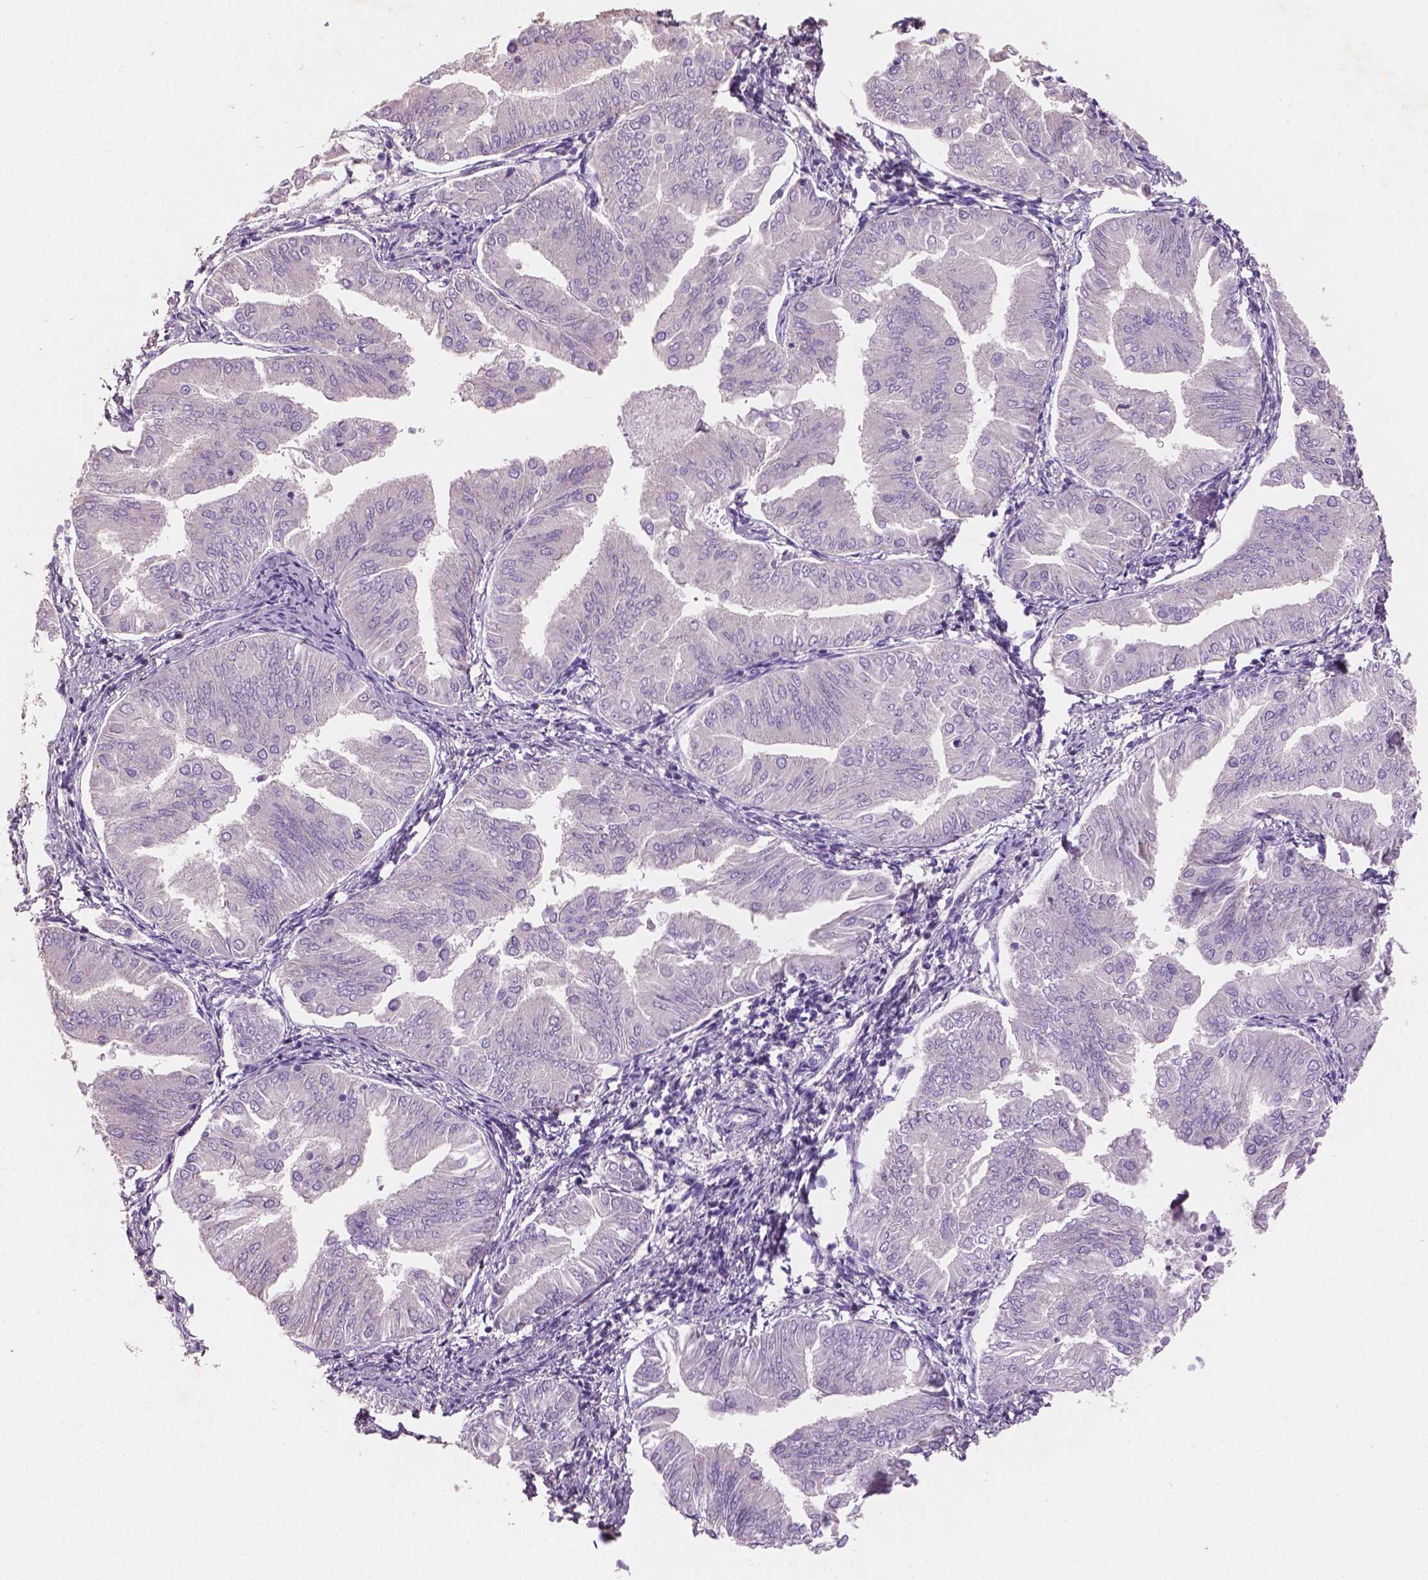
{"staining": {"intensity": "negative", "quantity": "none", "location": "none"}, "tissue": "endometrial cancer", "cell_type": "Tumor cells", "image_type": "cancer", "snomed": [{"axis": "morphology", "description": "Adenocarcinoma, NOS"}, {"axis": "topography", "description": "Endometrium"}], "caption": "Protein analysis of endometrial cancer (adenocarcinoma) displays no significant expression in tumor cells.", "gene": "SBSN", "patient": {"sex": "female", "age": 53}}